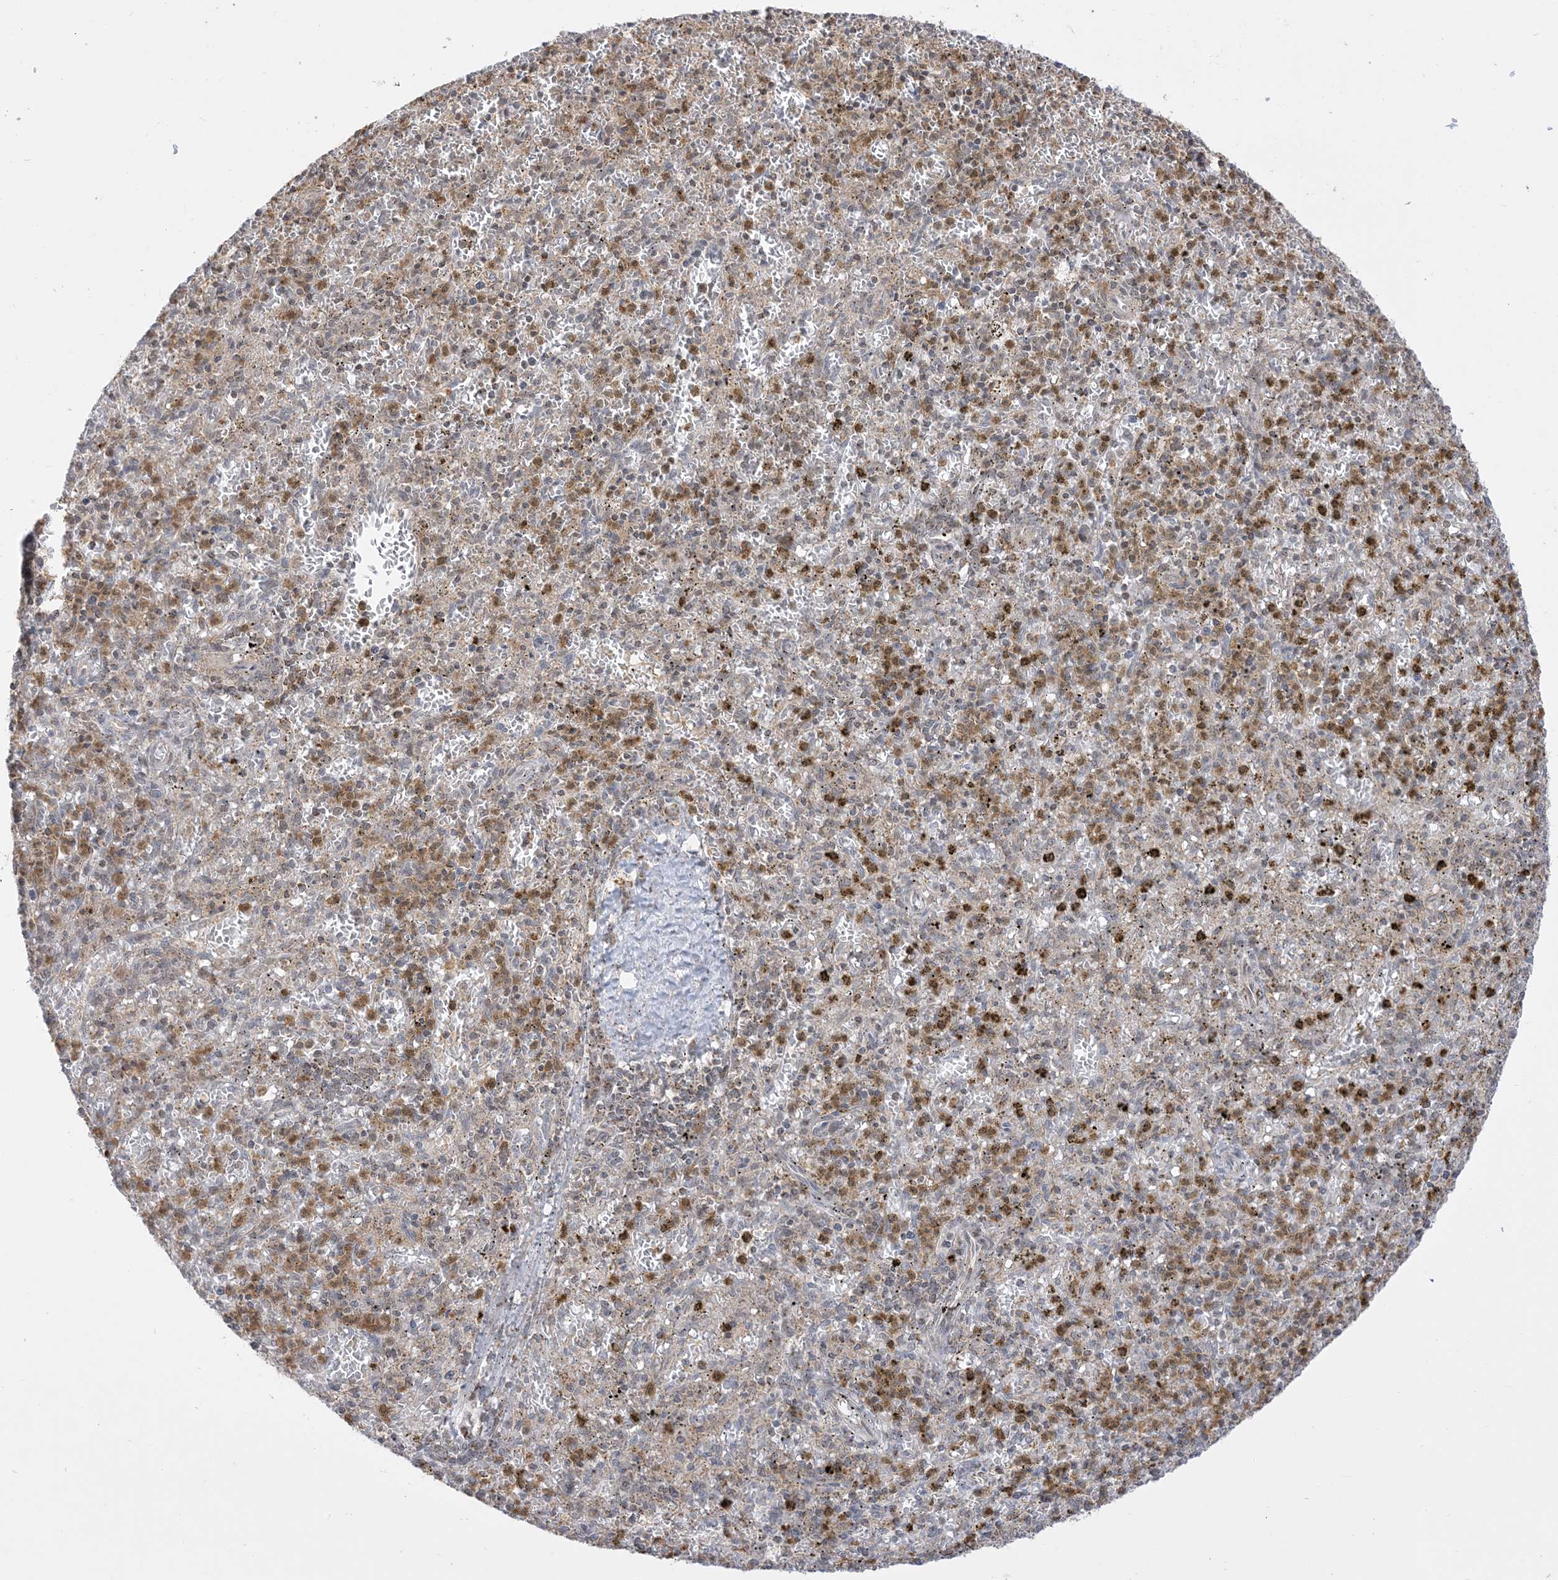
{"staining": {"intensity": "moderate", "quantity": "25%-75%", "location": "cytoplasmic/membranous,nuclear"}, "tissue": "spleen", "cell_type": "Cells in red pulp", "image_type": "normal", "snomed": [{"axis": "morphology", "description": "Normal tissue, NOS"}, {"axis": "topography", "description": "Spleen"}], "caption": "A brown stain shows moderate cytoplasmic/membranous,nuclear expression of a protein in cells in red pulp of benign human spleen.", "gene": "KANSL3", "patient": {"sex": "male", "age": 72}}